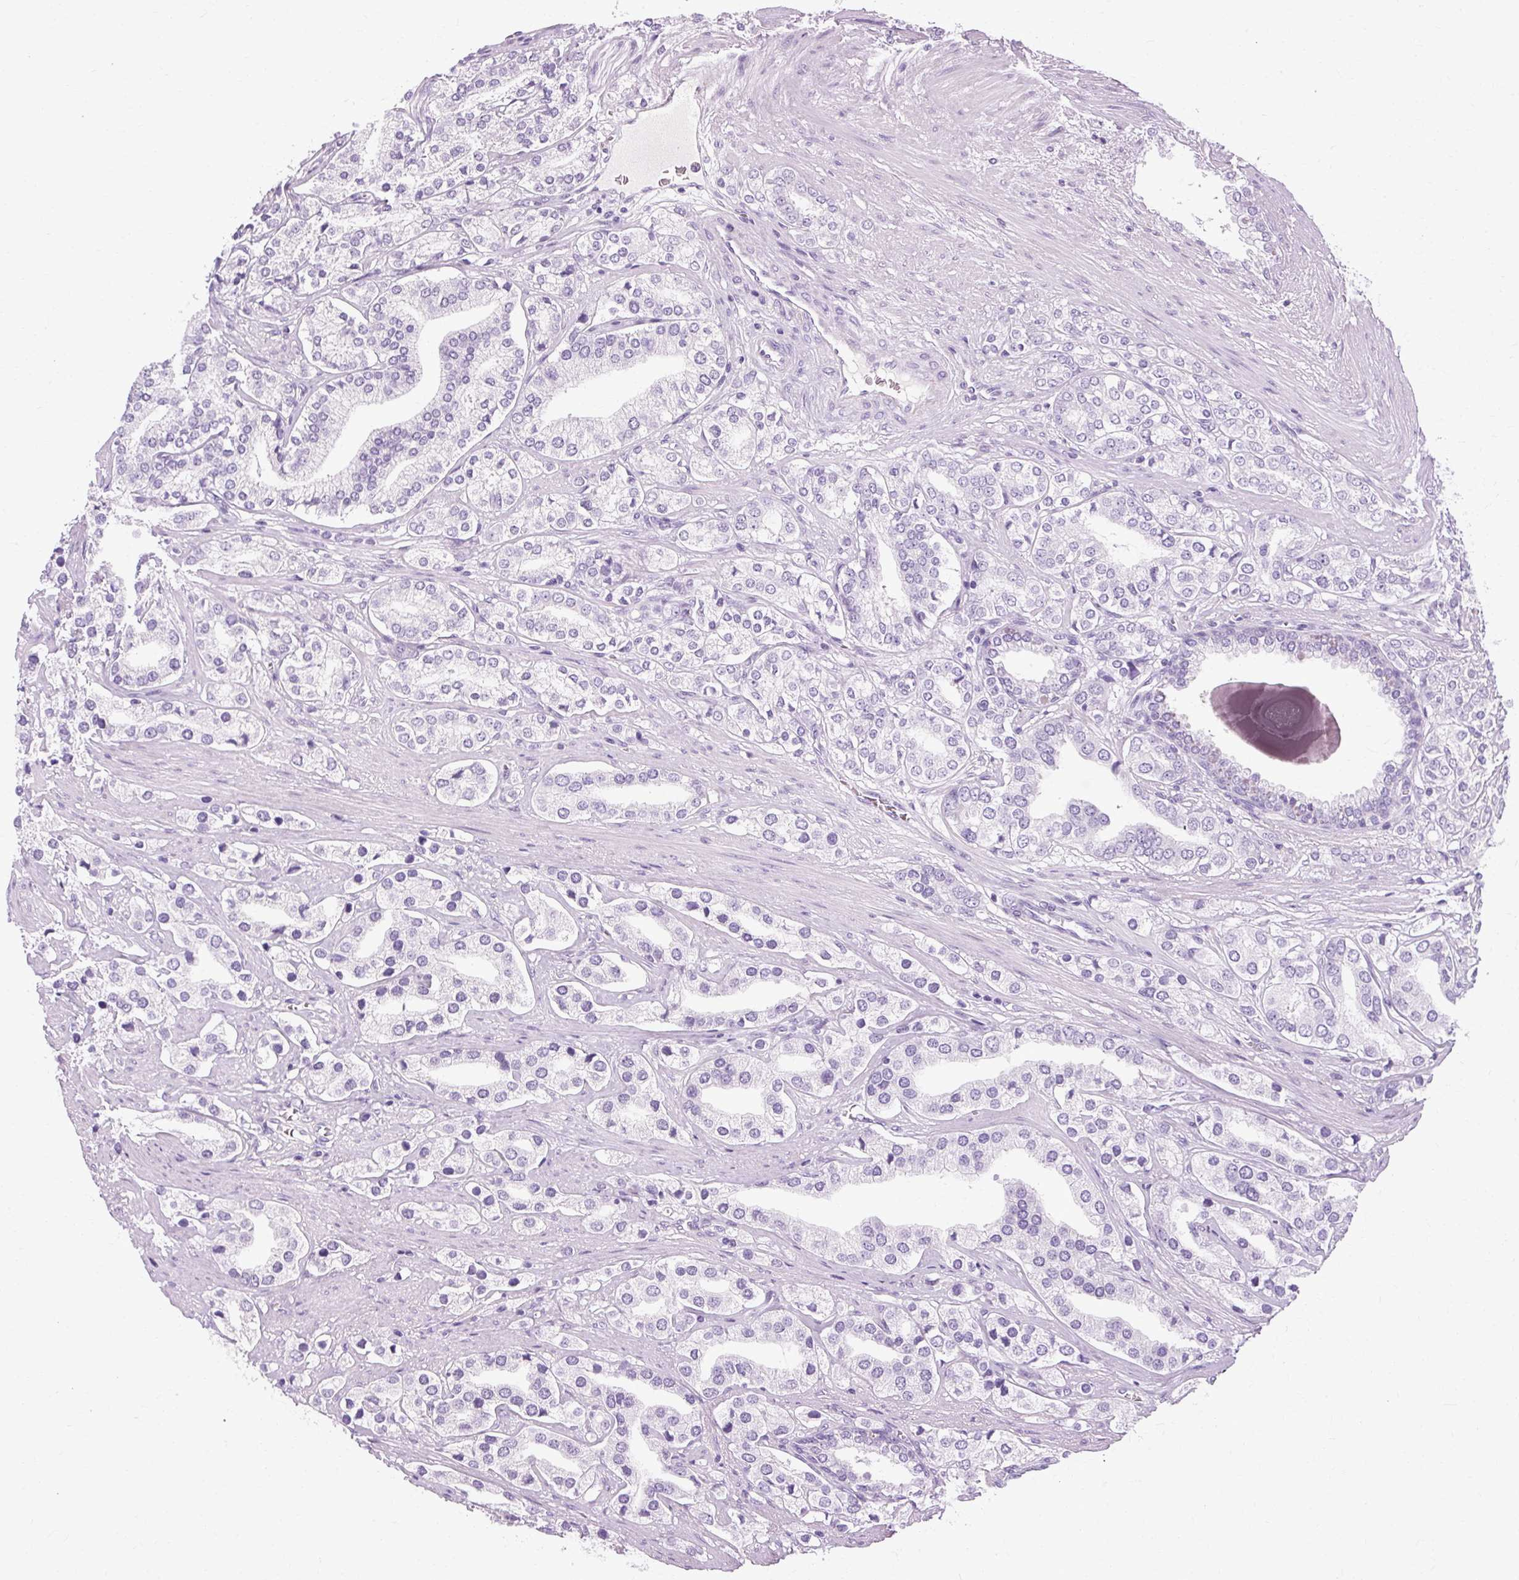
{"staining": {"intensity": "negative", "quantity": "none", "location": "none"}, "tissue": "prostate cancer", "cell_type": "Tumor cells", "image_type": "cancer", "snomed": [{"axis": "morphology", "description": "Adenocarcinoma, High grade"}, {"axis": "topography", "description": "Prostate"}], "caption": "Protein analysis of high-grade adenocarcinoma (prostate) shows no significant positivity in tumor cells. The staining is performed using DAB brown chromogen with nuclei counter-stained in using hematoxylin.", "gene": "B3GNT4", "patient": {"sex": "male", "age": 58}}